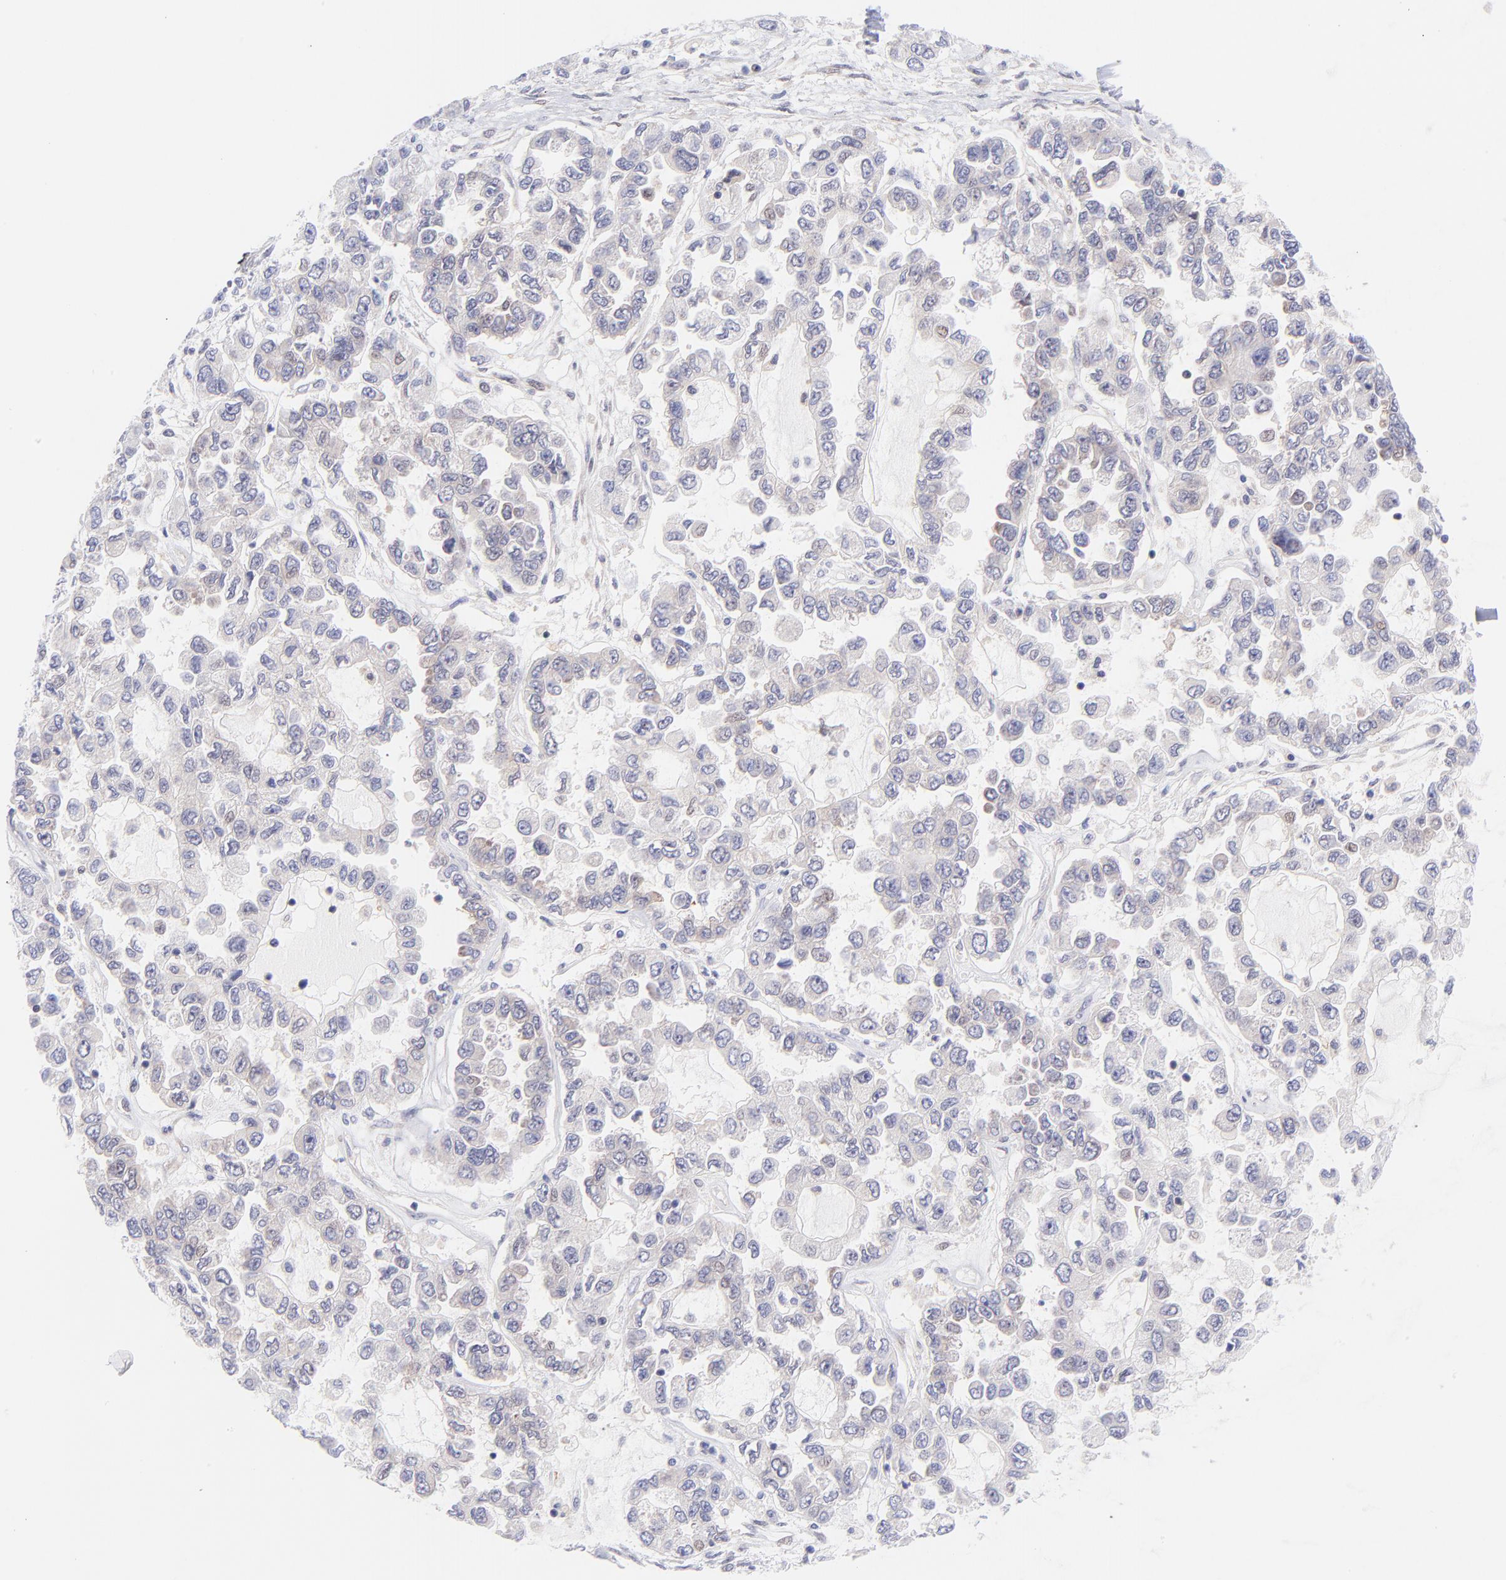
{"staining": {"intensity": "negative", "quantity": "none", "location": "none"}, "tissue": "ovarian cancer", "cell_type": "Tumor cells", "image_type": "cancer", "snomed": [{"axis": "morphology", "description": "Cystadenocarcinoma, serous, NOS"}, {"axis": "topography", "description": "Ovary"}], "caption": "Tumor cells are negative for protein expression in human ovarian cancer (serous cystadenocarcinoma).", "gene": "PBDC1", "patient": {"sex": "female", "age": 84}}